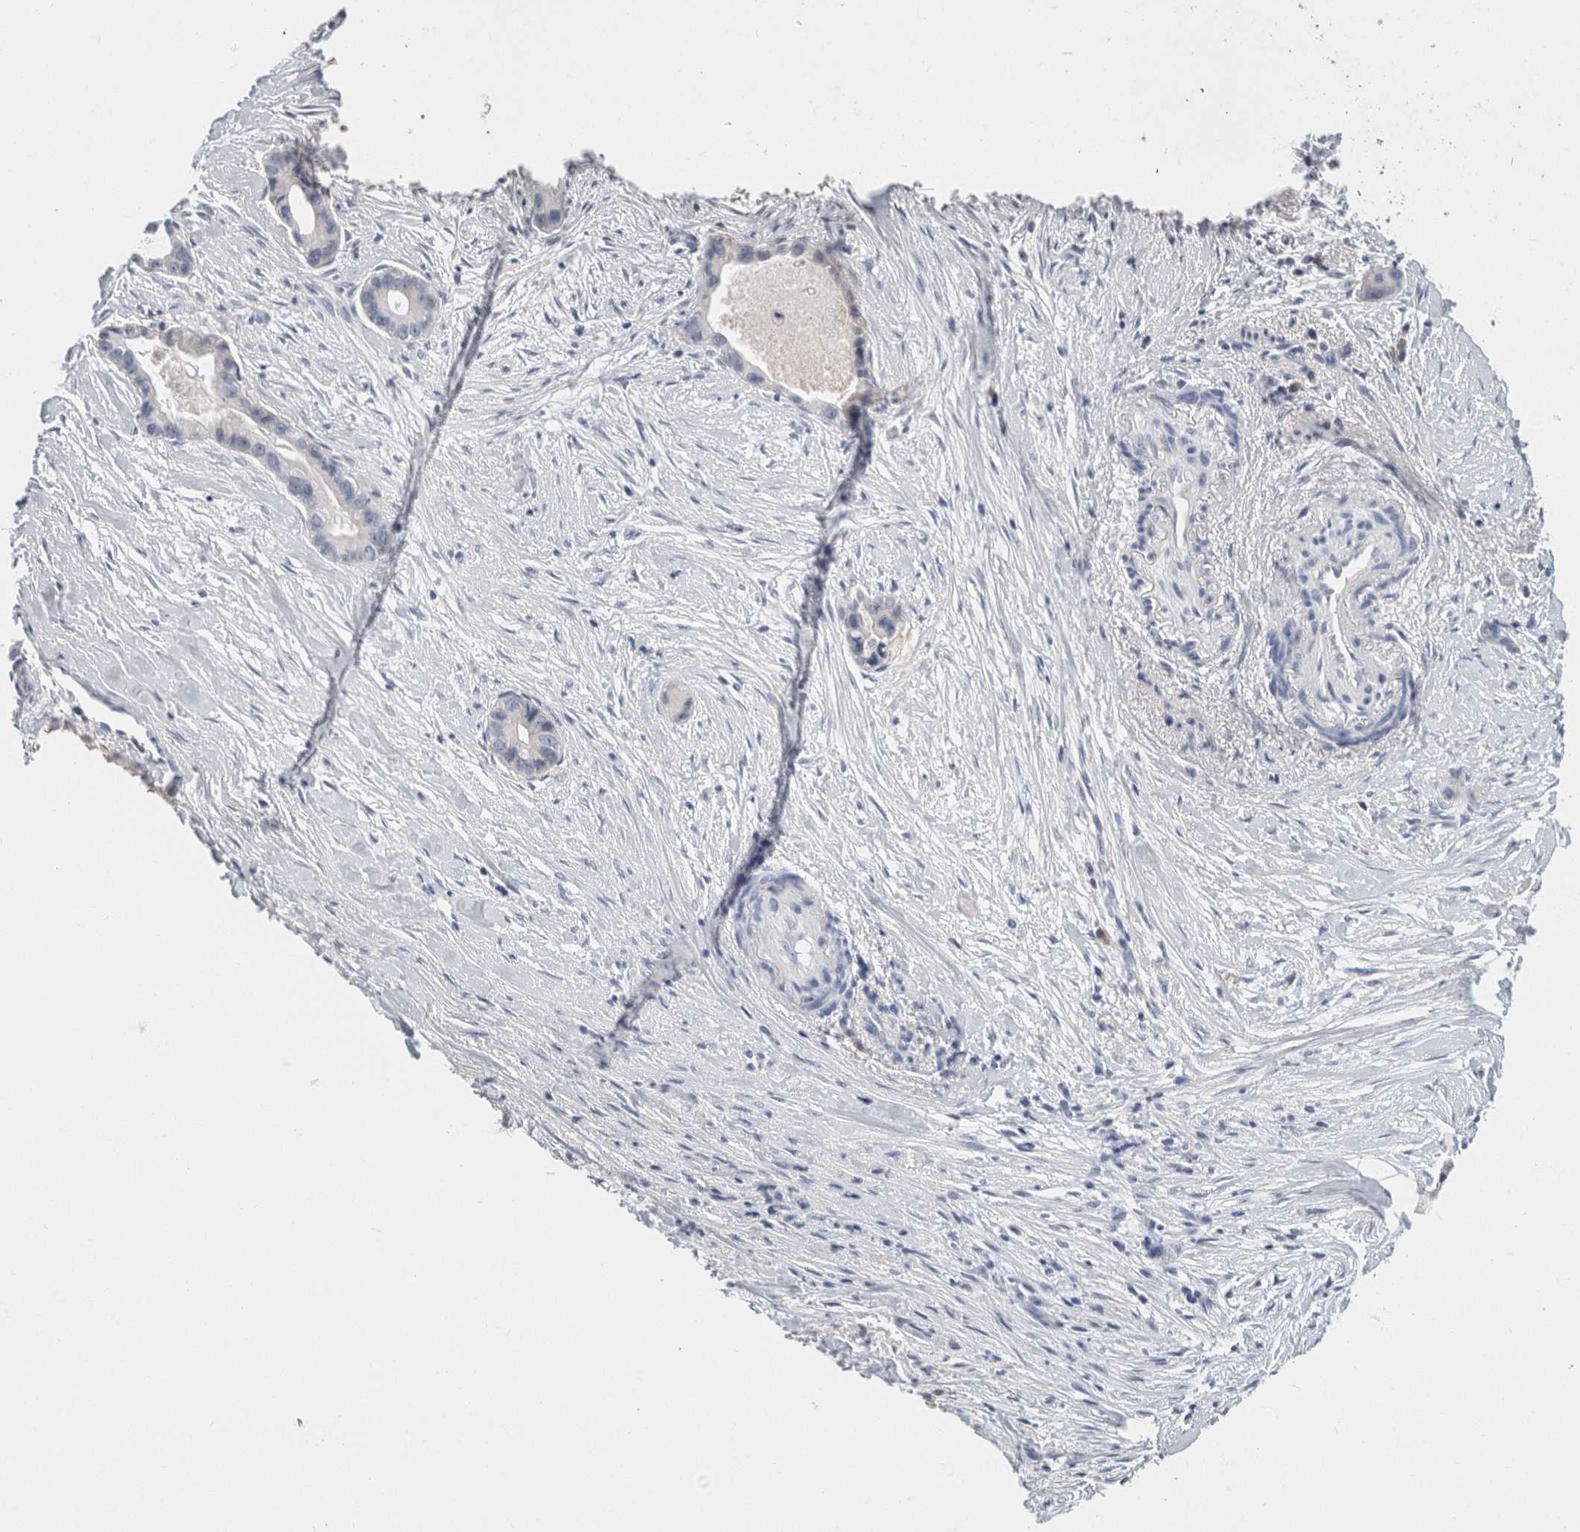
{"staining": {"intensity": "negative", "quantity": "none", "location": "none"}, "tissue": "liver cancer", "cell_type": "Tumor cells", "image_type": "cancer", "snomed": [{"axis": "morphology", "description": "Cholangiocarcinoma"}, {"axis": "topography", "description": "Liver"}], "caption": "Liver cancer (cholangiocarcinoma) stained for a protein using immunohistochemistry displays no expression tumor cells.", "gene": "SCGB1A1", "patient": {"sex": "female", "age": 55}}